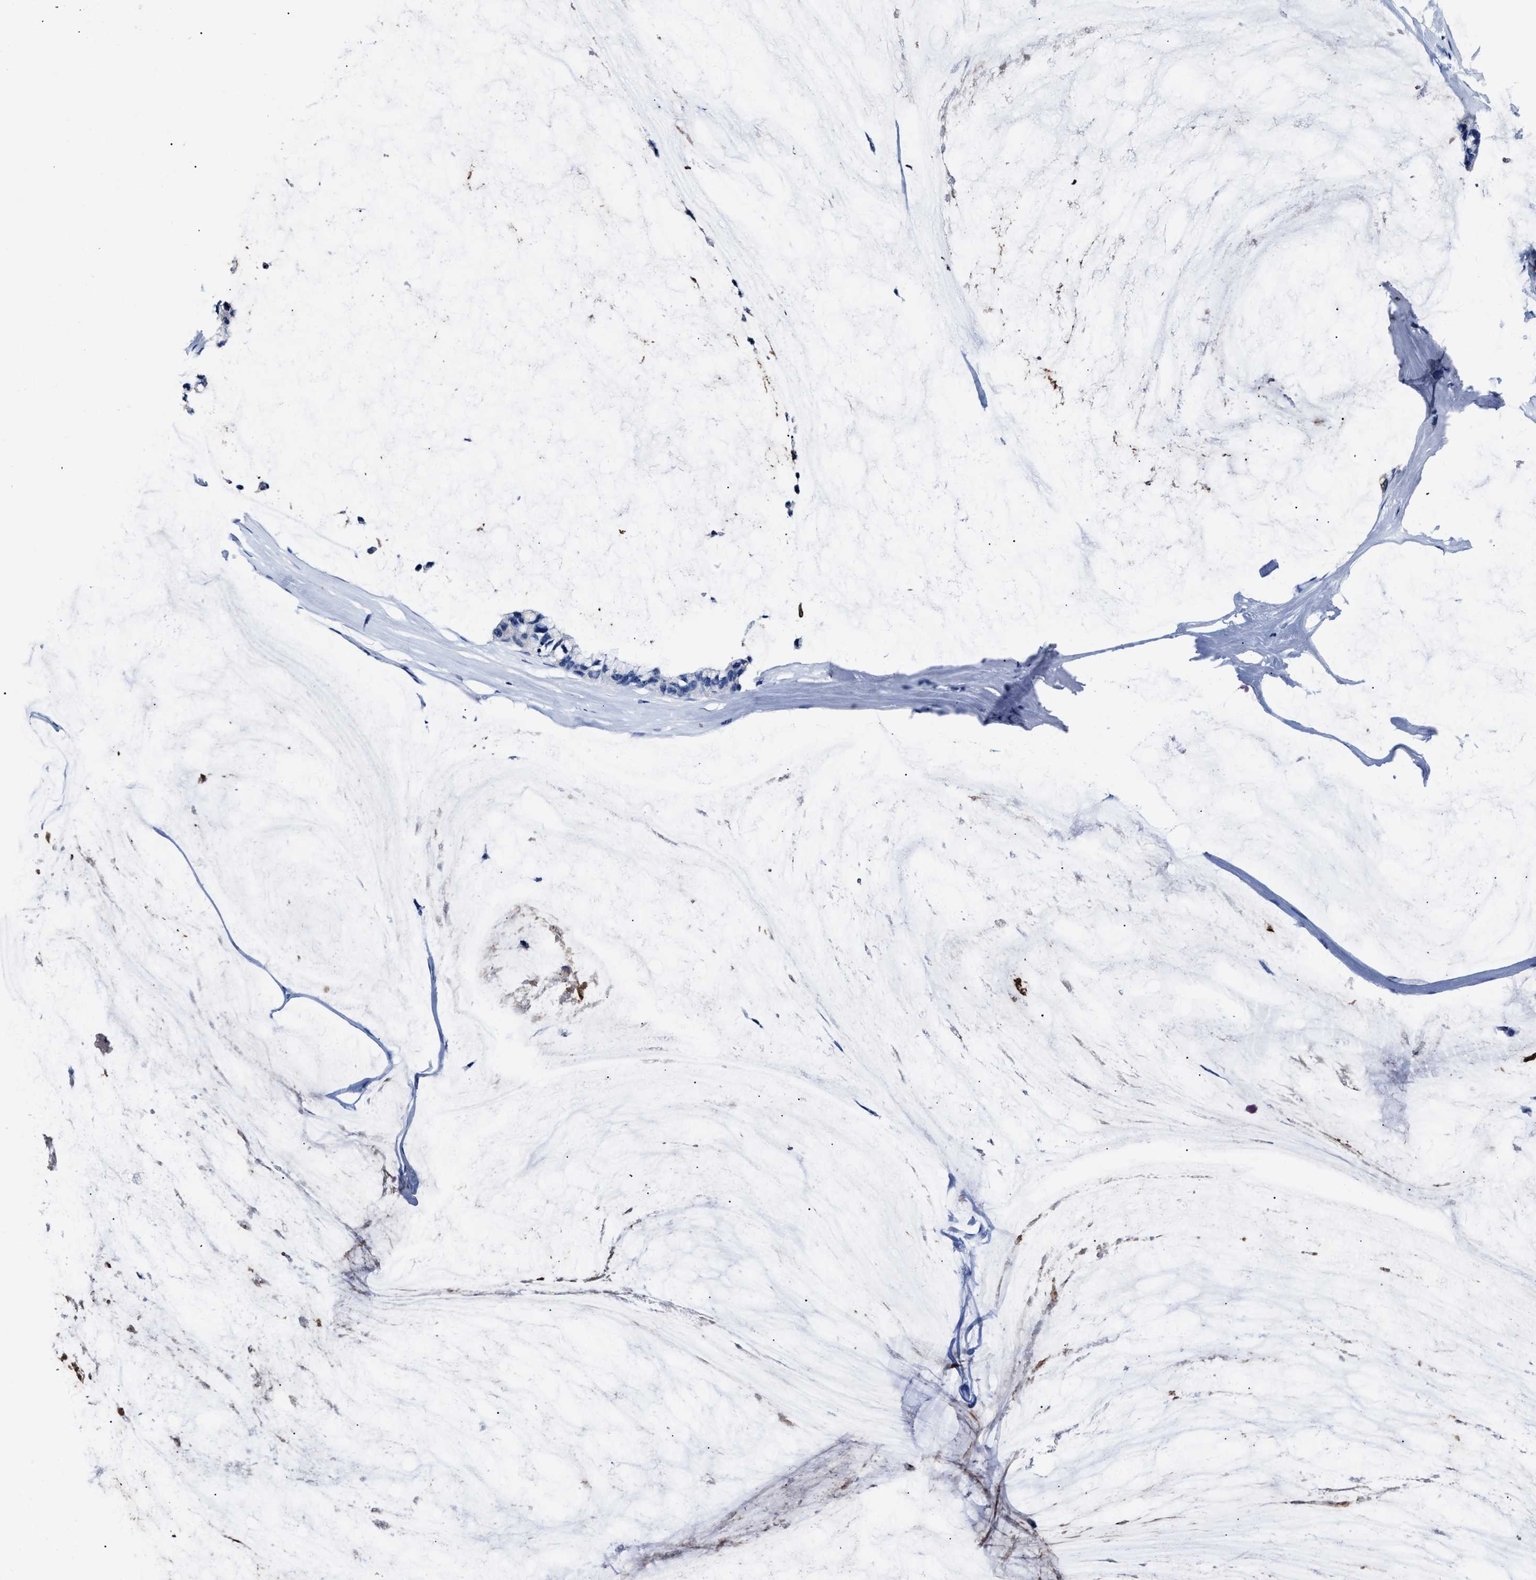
{"staining": {"intensity": "negative", "quantity": "none", "location": "none"}, "tissue": "ovarian cancer", "cell_type": "Tumor cells", "image_type": "cancer", "snomed": [{"axis": "morphology", "description": "Cystadenocarcinoma, mucinous, NOS"}, {"axis": "topography", "description": "Ovary"}], "caption": "Ovarian cancer (mucinous cystadenocarcinoma) was stained to show a protein in brown. There is no significant positivity in tumor cells. Nuclei are stained in blue.", "gene": "ALPG", "patient": {"sex": "female", "age": 39}}